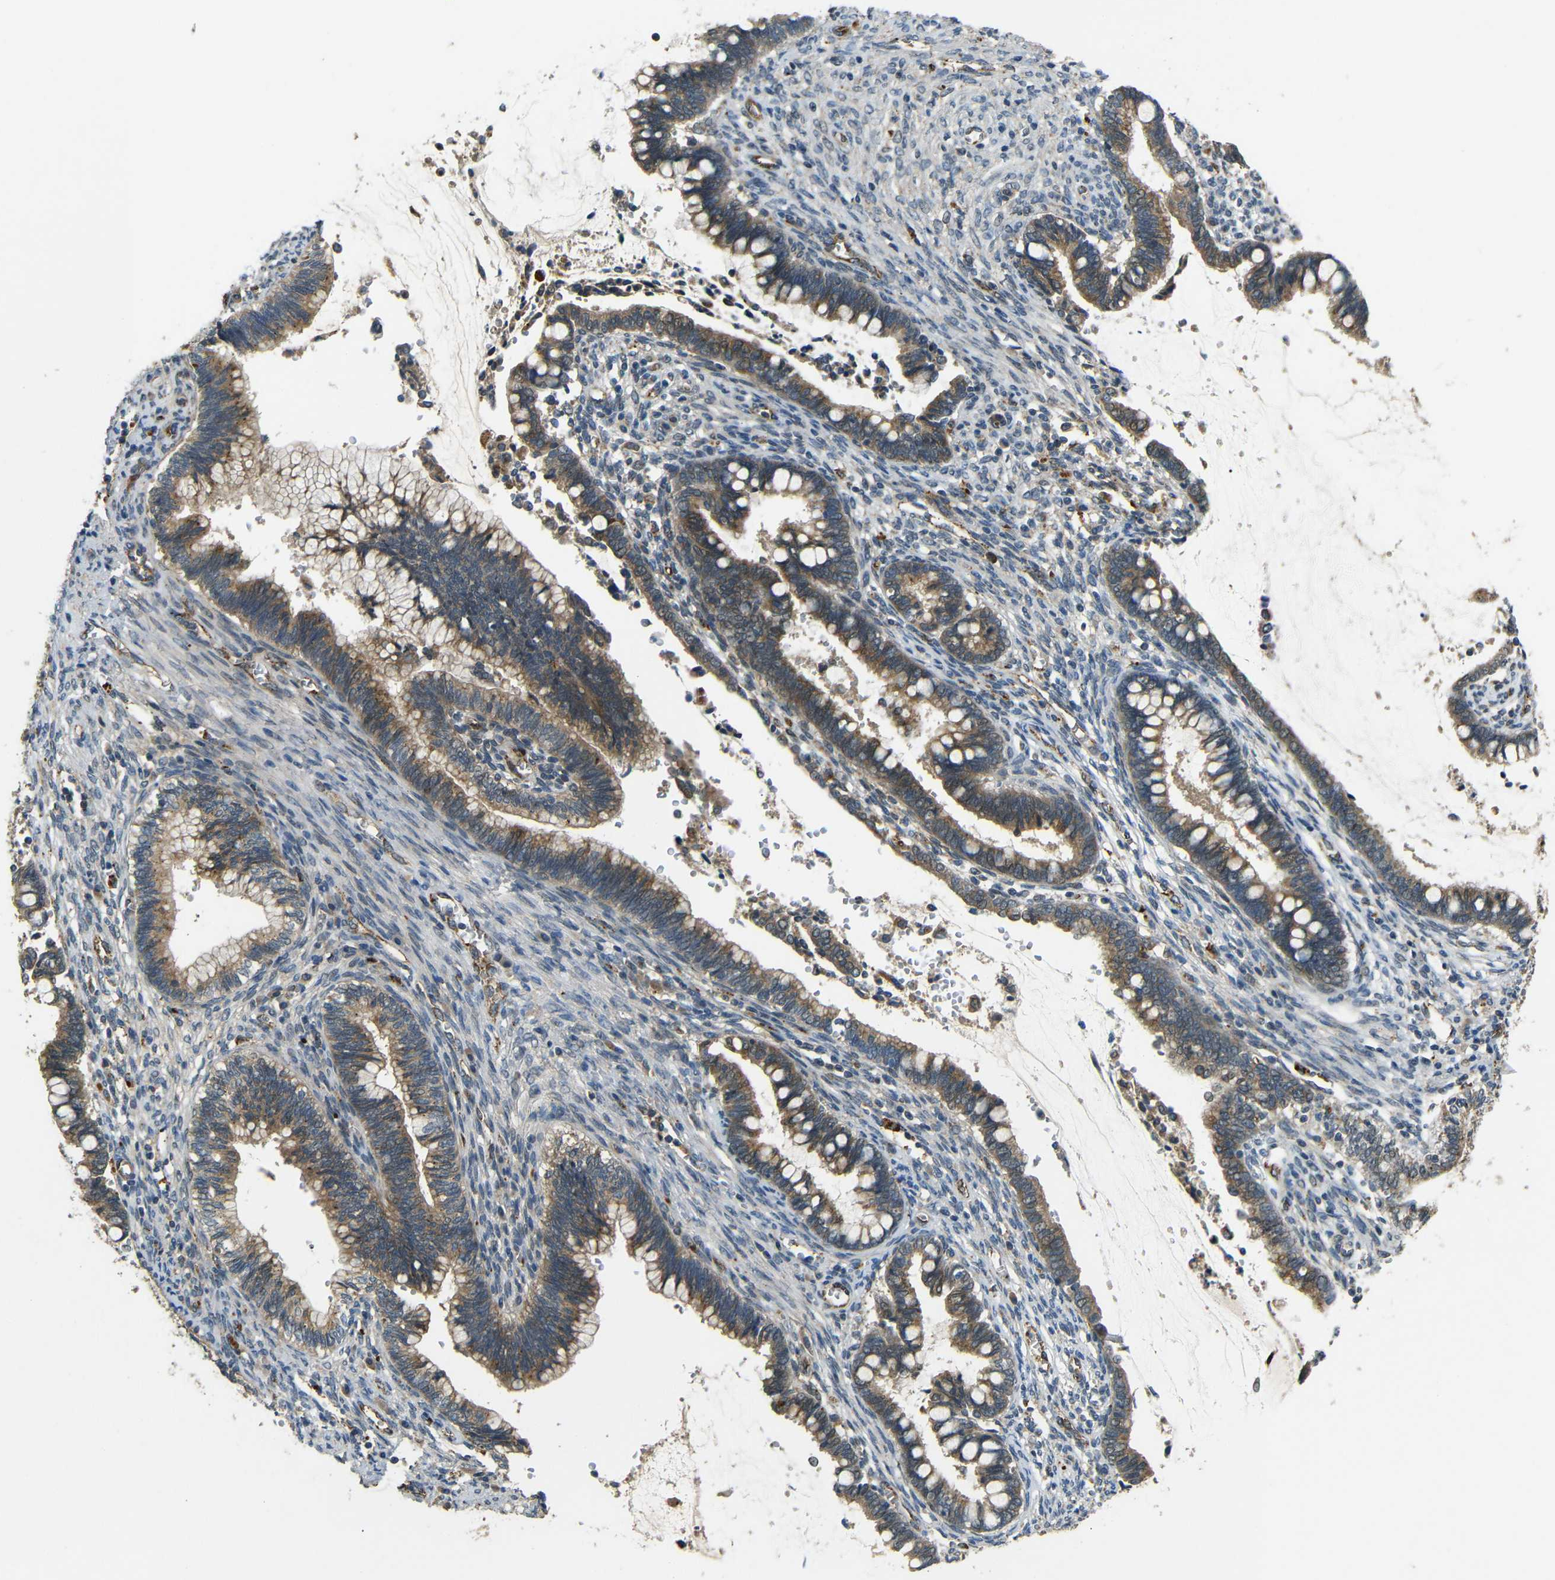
{"staining": {"intensity": "moderate", "quantity": ">75%", "location": "cytoplasmic/membranous"}, "tissue": "cervical cancer", "cell_type": "Tumor cells", "image_type": "cancer", "snomed": [{"axis": "morphology", "description": "Adenocarcinoma, NOS"}, {"axis": "topography", "description": "Cervix"}], "caption": "Adenocarcinoma (cervical) tissue shows moderate cytoplasmic/membranous positivity in about >75% of tumor cells", "gene": "ATP7A", "patient": {"sex": "female", "age": 44}}